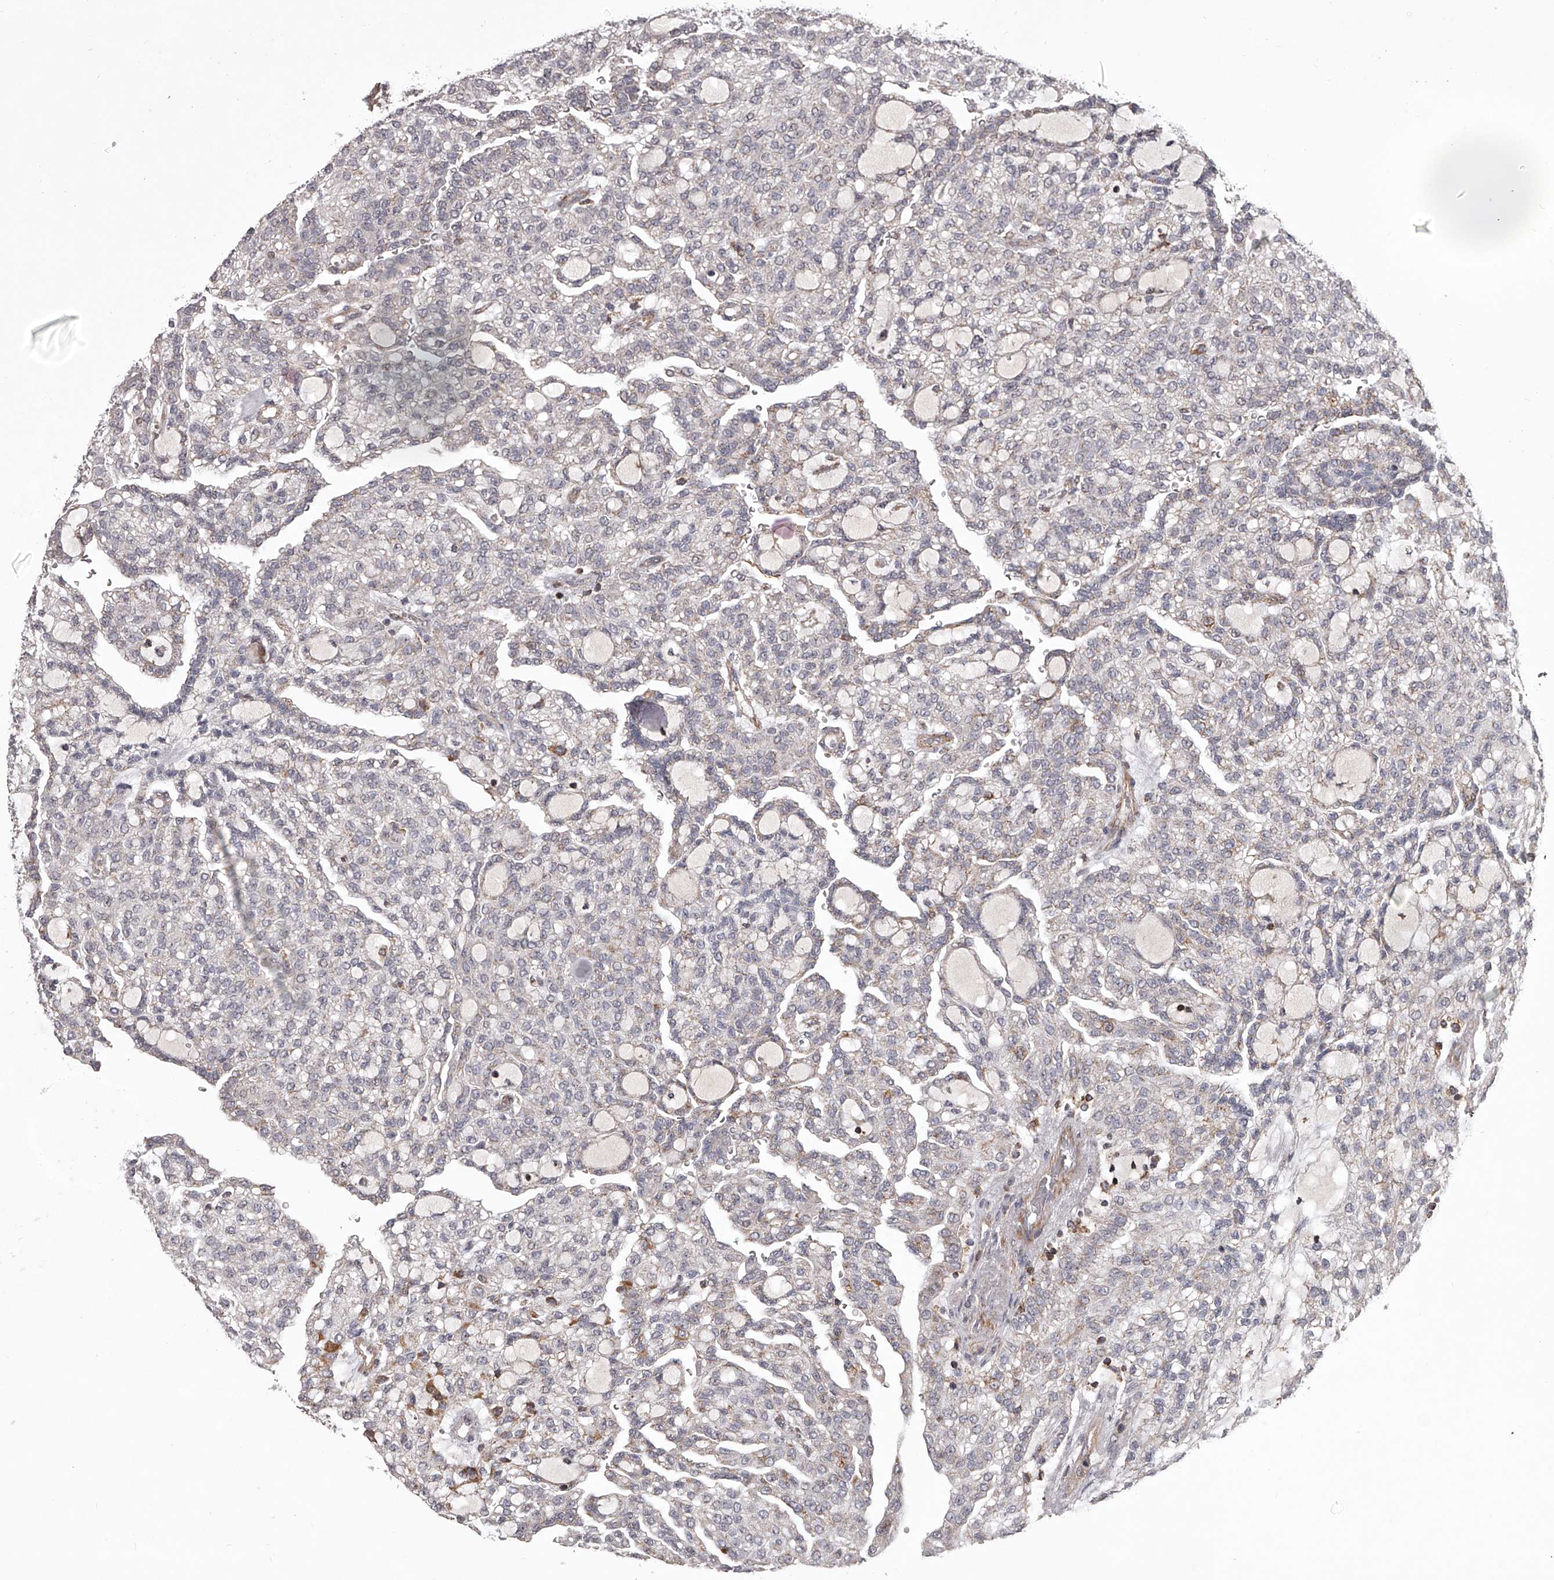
{"staining": {"intensity": "negative", "quantity": "none", "location": "none"}, "tissue": "renal cancer", "cell_type": "Tumor cells", "image_type": "cancer", "snomed": [{"axis": "morphology", "description": "Adenocarcinoma, NOS"}, {"axis": "topography", "description": "Kidney"}], "caption": "An image of human adenocarcinoma (renal) is negative for staining in tumor cells.", "gene": "RRP36", "patient": {"sex": "male", "age": 63}}